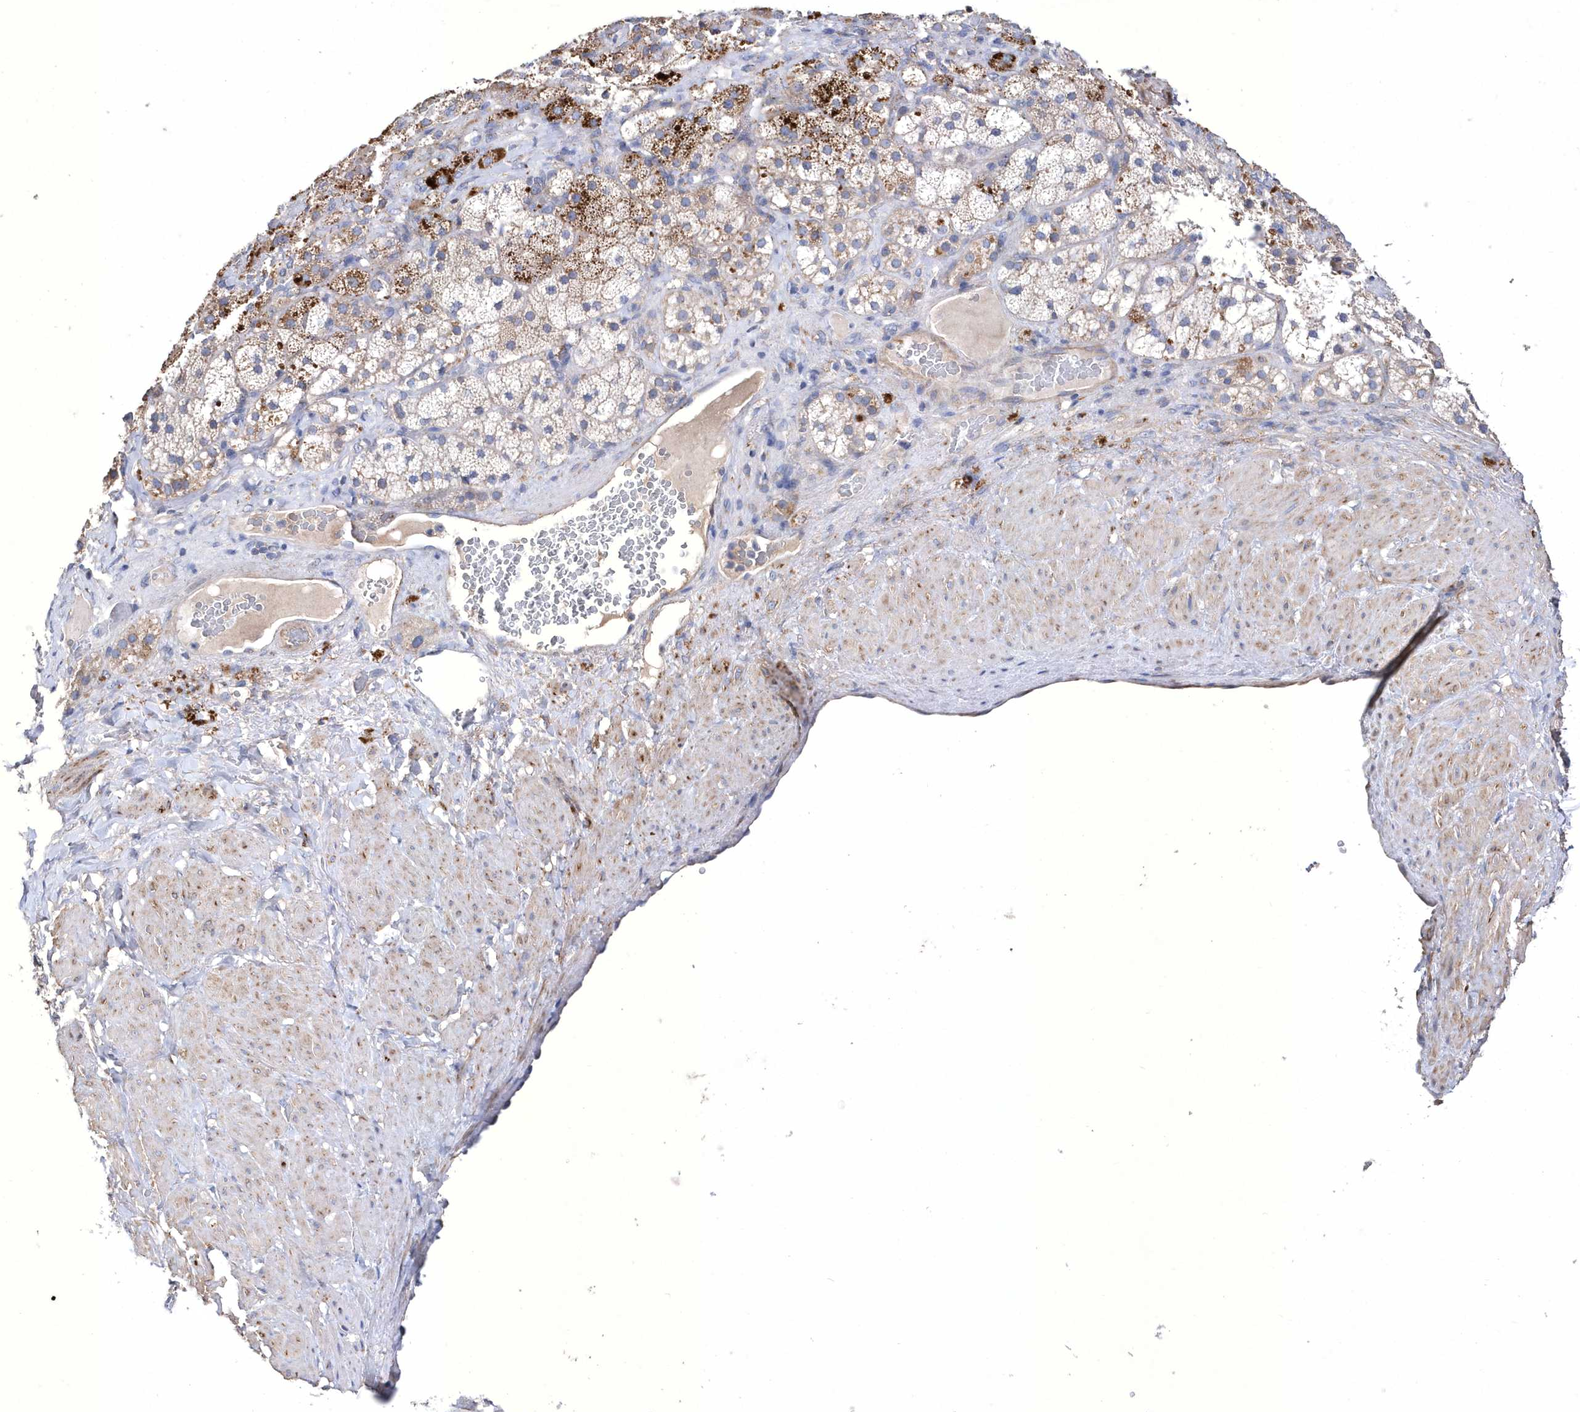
{"staining": {"intensity": "strong", "quantity": "<25%", "location": "cytoplasmic/membranous"}, "tissue": "adrenal gland", "cell_type": "Glandular cells", "image_type": "normal", "snomed": [{"axis": "morphology", "description": "Normal tissue, NOS"}, {"axis": "topography", "description": "Adrenal gland"}], "caption": "About <25% of glandular cells in normal adrenal gland reveal strong cytoplasmic/membranous protein positivity as visualized by brown immunohistochemical staining.", "gene": "METTL8", "patient": {"sex": "male", "age": 57}}